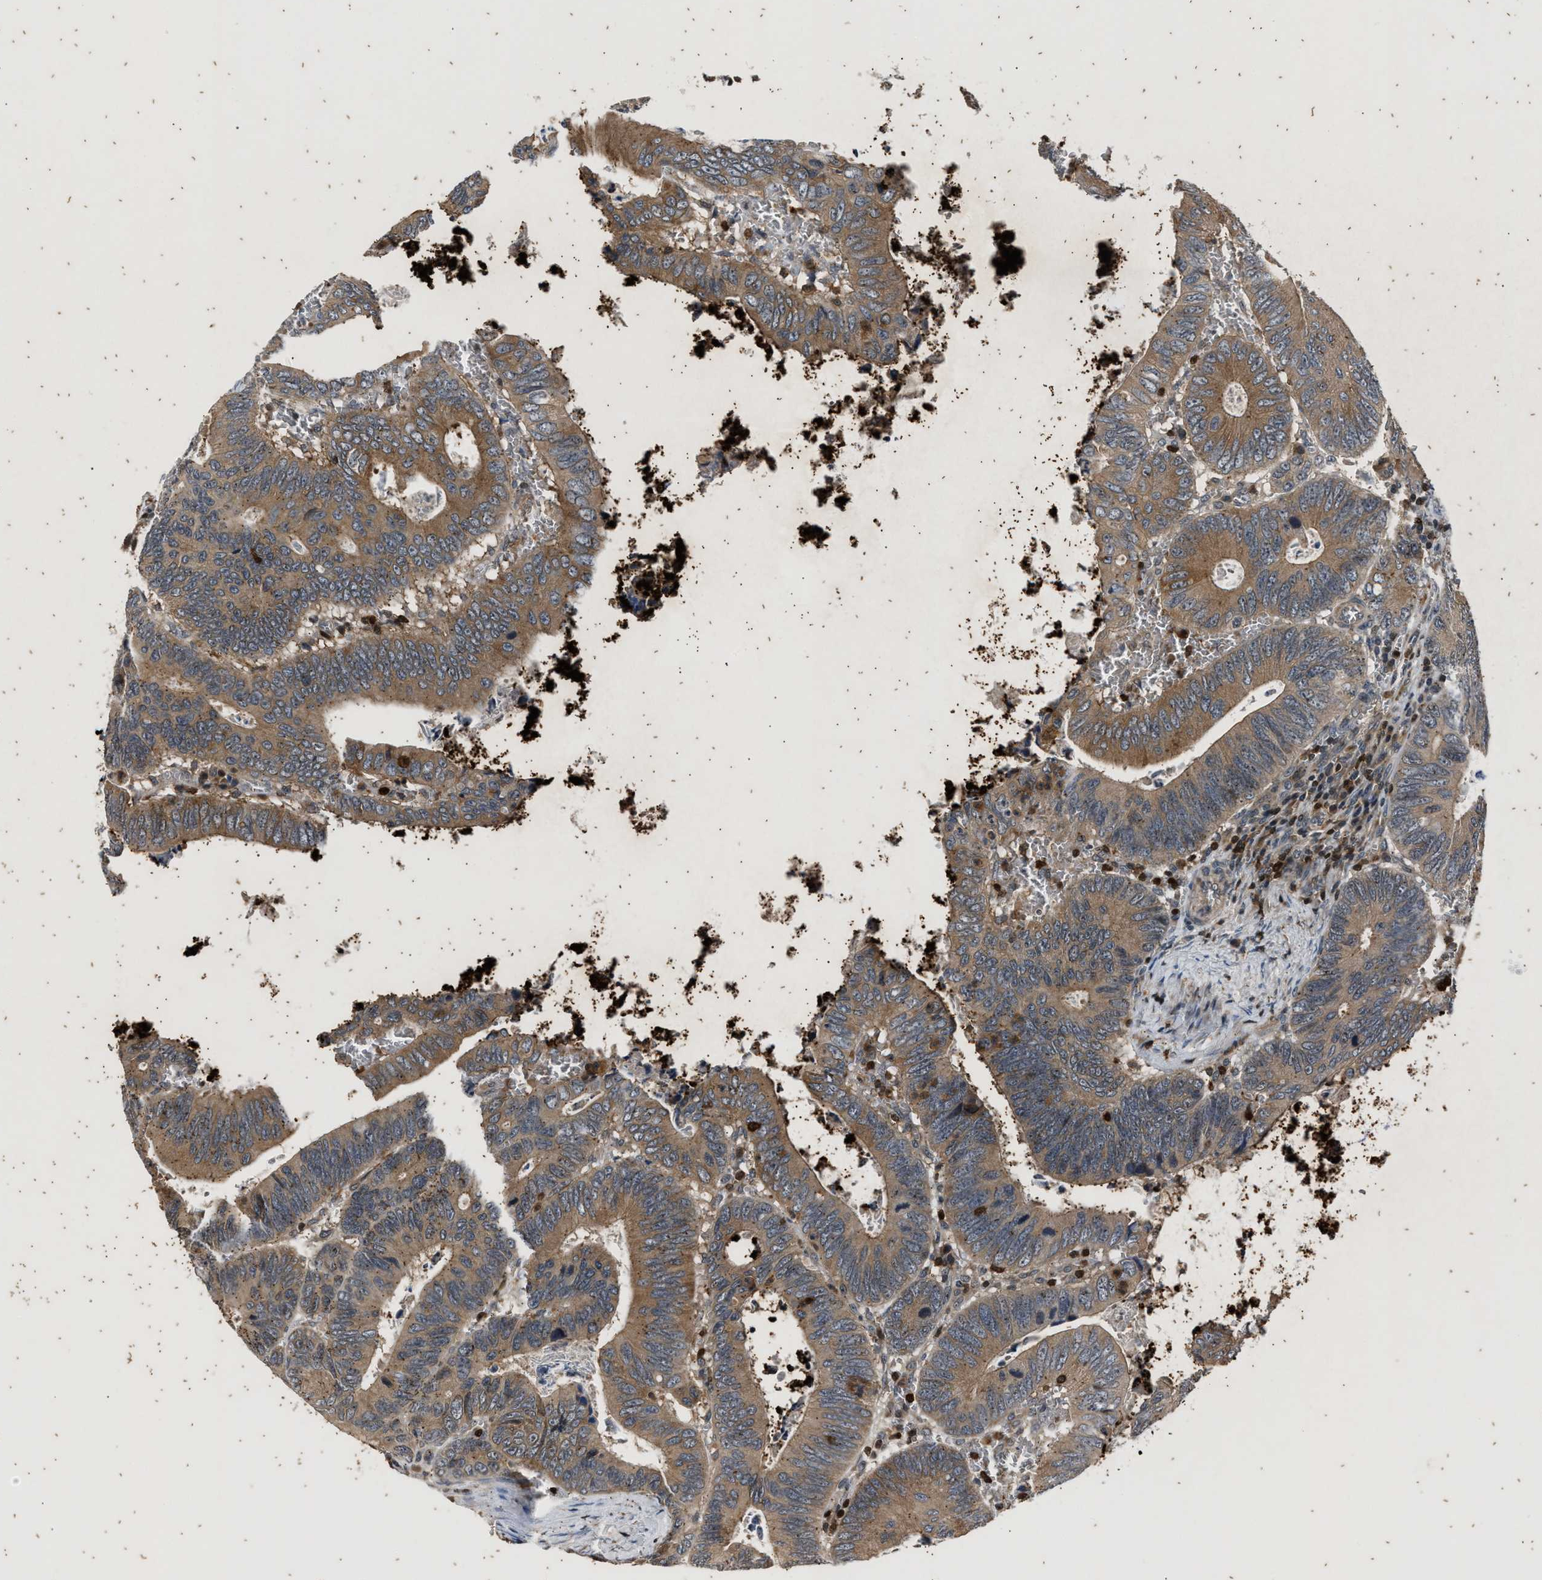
{"staining": {"intensity": "moderate", "quantity": ">75%", "location": "cytoplasmic/membranous"}, "tissue": "colorectal cancer", "cell_type": "Tumor cells", "image_type": "cancer", "snomed": [{"axis": "morphology", "description": "Inflammation, NOS"}, {"axis": "morphology", "description": "Adenocarcinoma, NOS"}, {"axis": "topography", "description": "Colon"}], "caption": "This histopathology image demonstrates colorectal adenocarcinoma stained with immunohistochemistry (IHC) to label a protein in brown. The cytoplasmic/membranous of tumor cells show moderate positivity for the protein. Nuclei are counter-stained blue.", "gene": "PTPN7", "patient": {"sex": "male", "age": 72}}